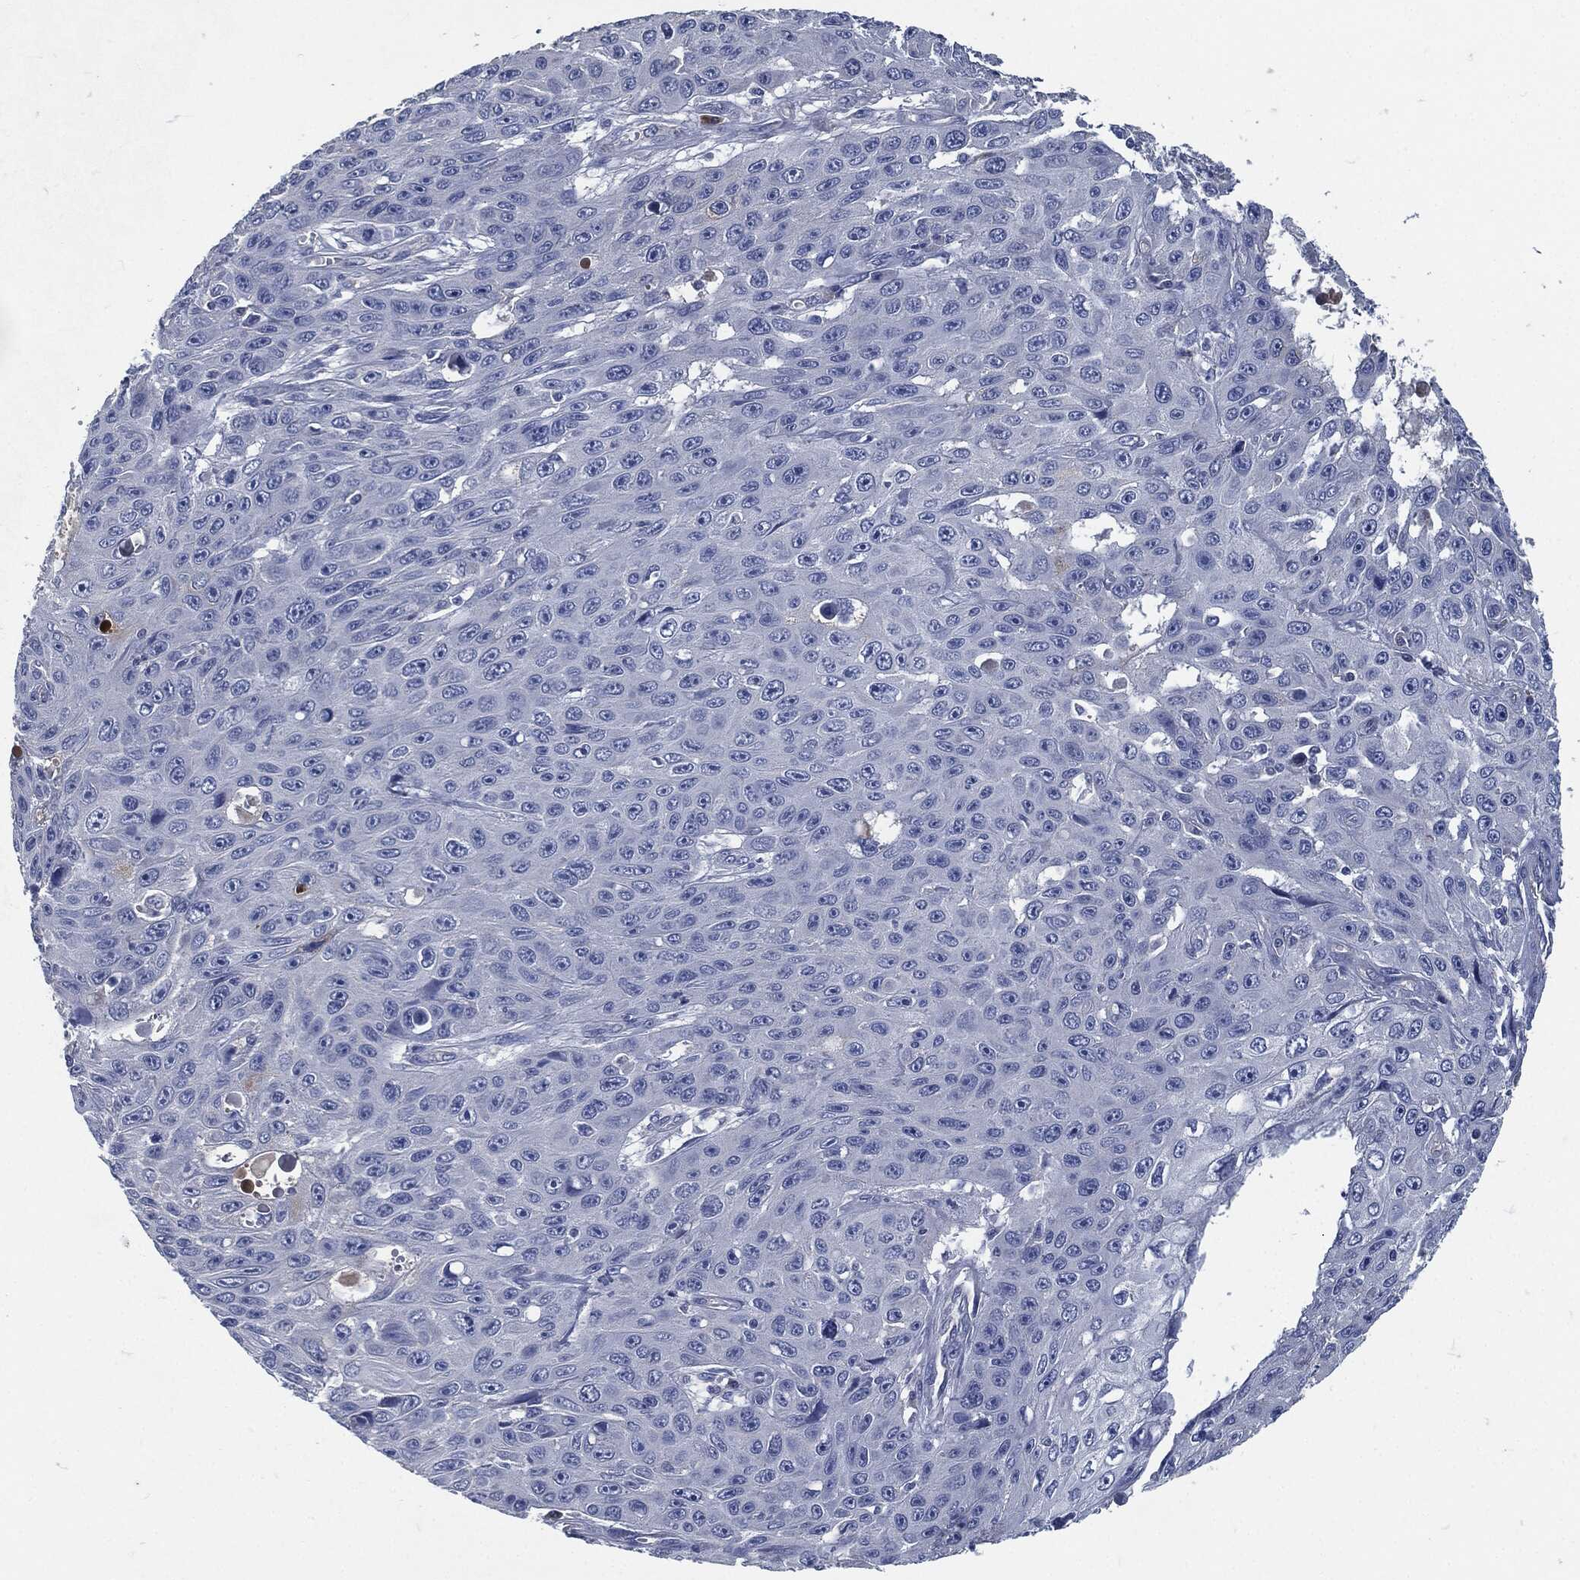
{"staining": {"intensity": "negative", "quantity": "none", "location": "none"}, "tissue": "skin cancer", "cell_type": "Tumor cells", "image_type": "cancer", "snomed": [{"axis": "morphology", "description": "Squamous cell carcinoma, NOS"}, {"axis": "topography", "description": "Skin"}], "caption": "DAB immunohistochemical staining of human squamous cell carcinoma (skin) shows no significant expression in tumor cells.", "gene": "CD27", "patient": {"sex": "male", "age": 82}}